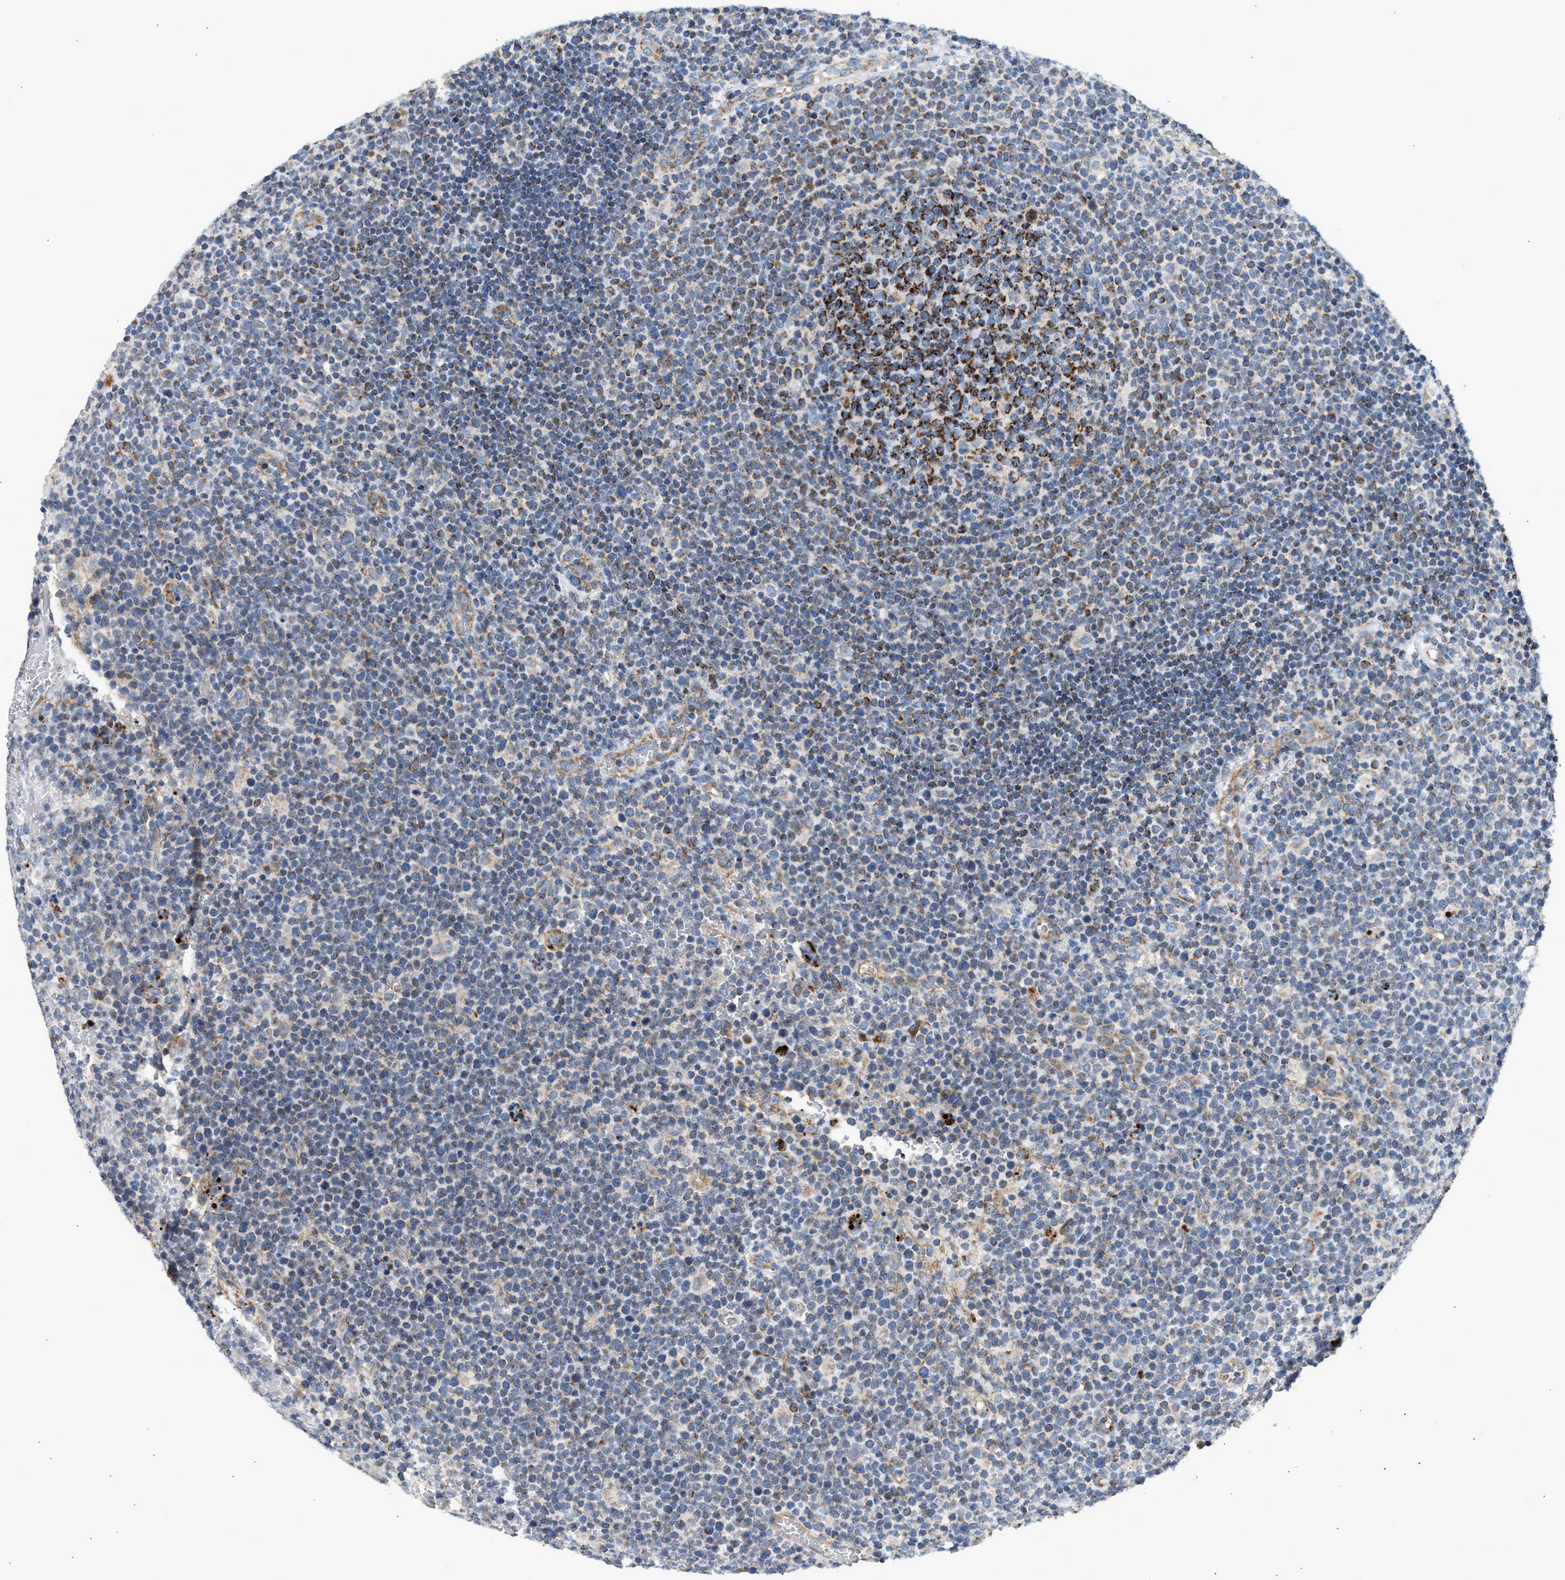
{"staining": {"intensity": "moderate", "quantity": "<25%", "location": "cytoplasmic/membranous"}, "tissue": "lymphoma", "cell_type": "Tumor cells", "image_type": "cancer", "snomed": [{"axis": "morphology", "description": "Malignant lymphoma, non-Hodgkin's type, High grade"}, {"axis": "topography", "description": "Lymph node"}], "caption": "DAB immunohistochemical staining of human malignant lymphoma, non-Hodgkin's type (high-grade) displays moderate cytoplasmic/membranous protein expression in about <25% of tumor cells.", "gene": "GOT2", "patient": {"sex": "male", "age": 61}}